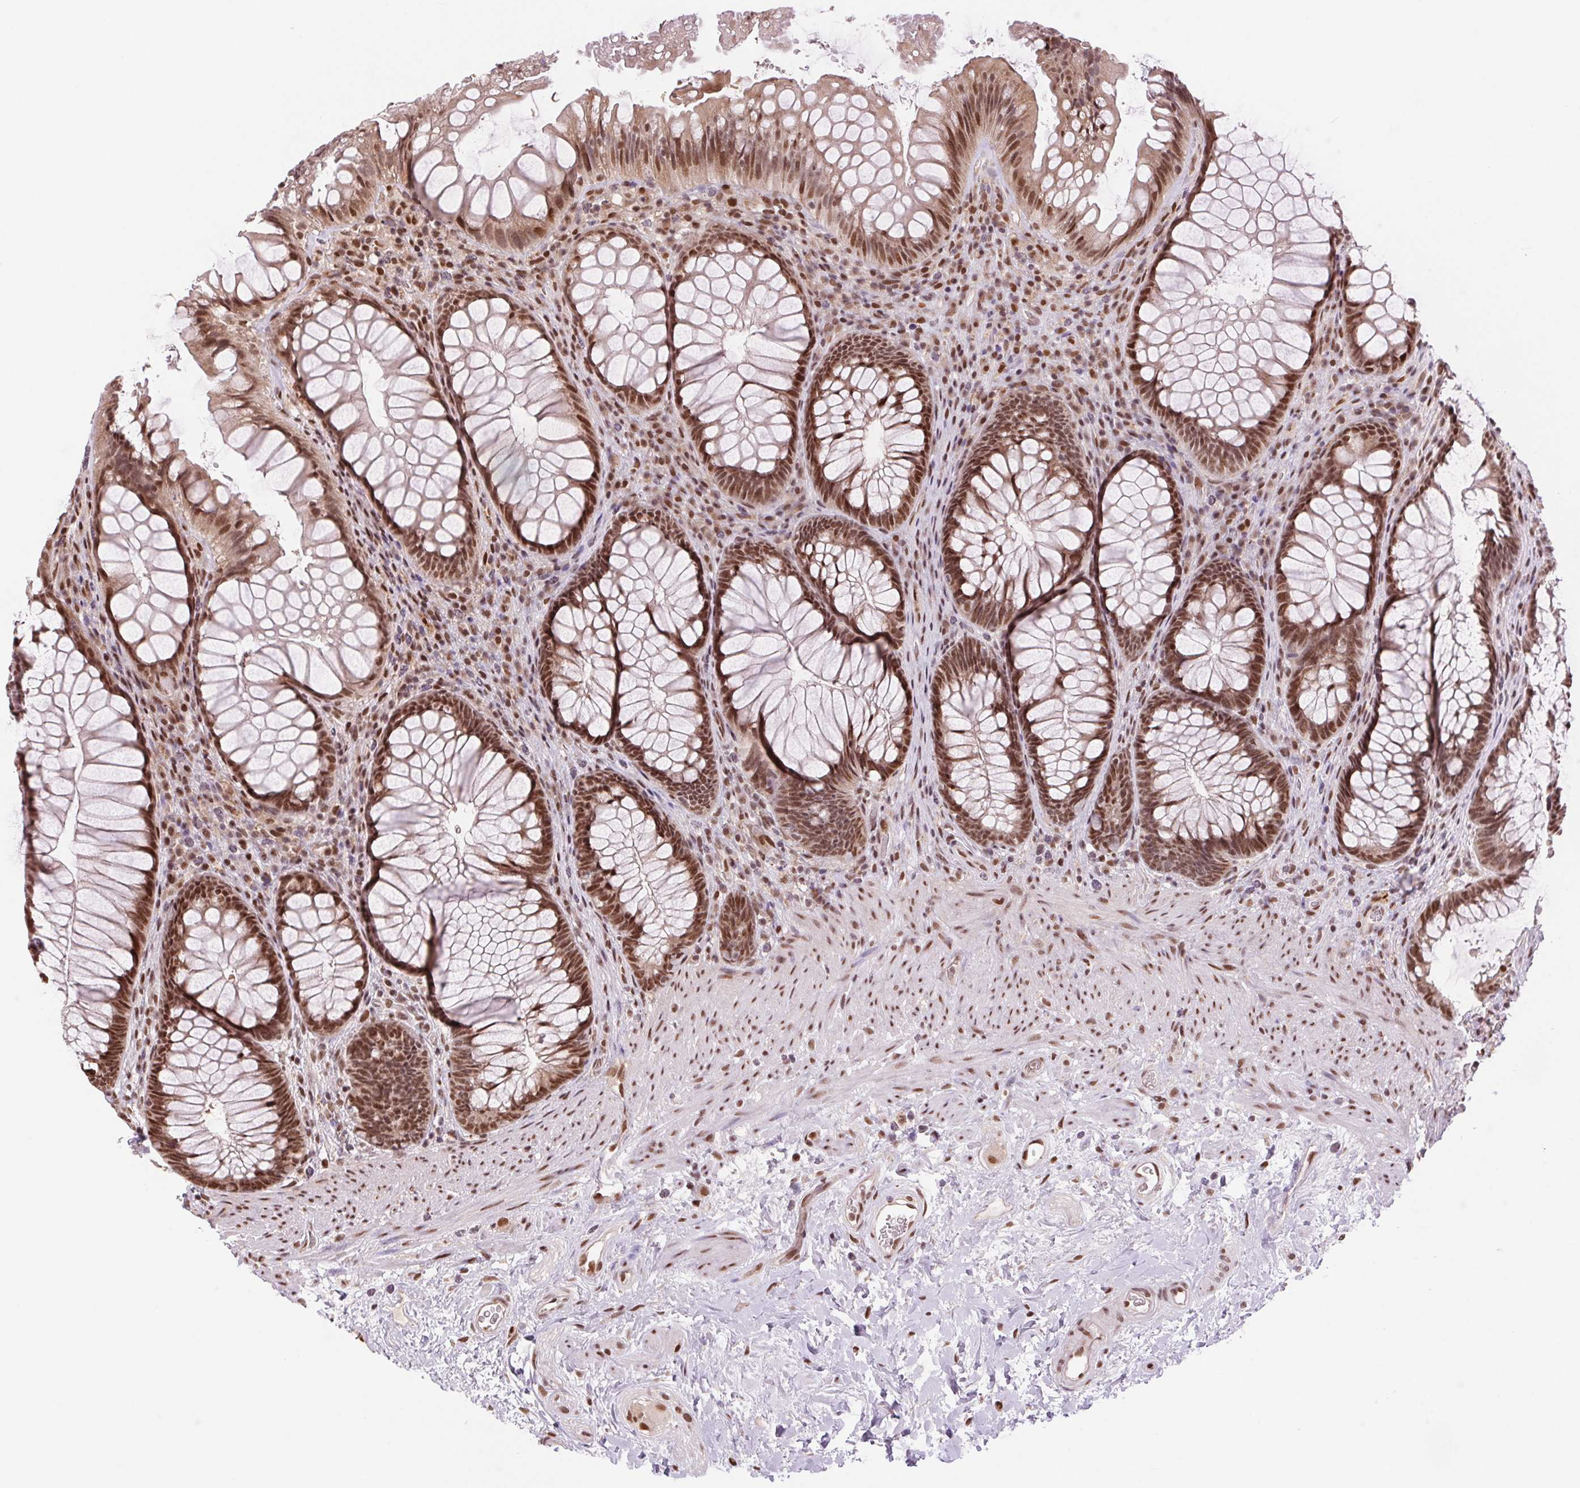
{"staining": {"intensity": "moderate", "quantity": ">75%", "location": "nuclear"}, "tissue": "rectum", "cell_type": "Glandular cells", "image_type": "normal", "snomed": [{"axis": "morphology", "description": "Normal tissue, NOS"}, {"axis": "topography", "description": "Smooth muscle"}, {"axis": "topography", "description": "Rectum"}], "caption": "Moderate nuclear positivity for a protein is identified in approximately >75% of glandular cells of normal rectum using immunohistochemistry (IHC).", "gene": "RAD23A", "patient": {"sex": "male", "age": 53}}